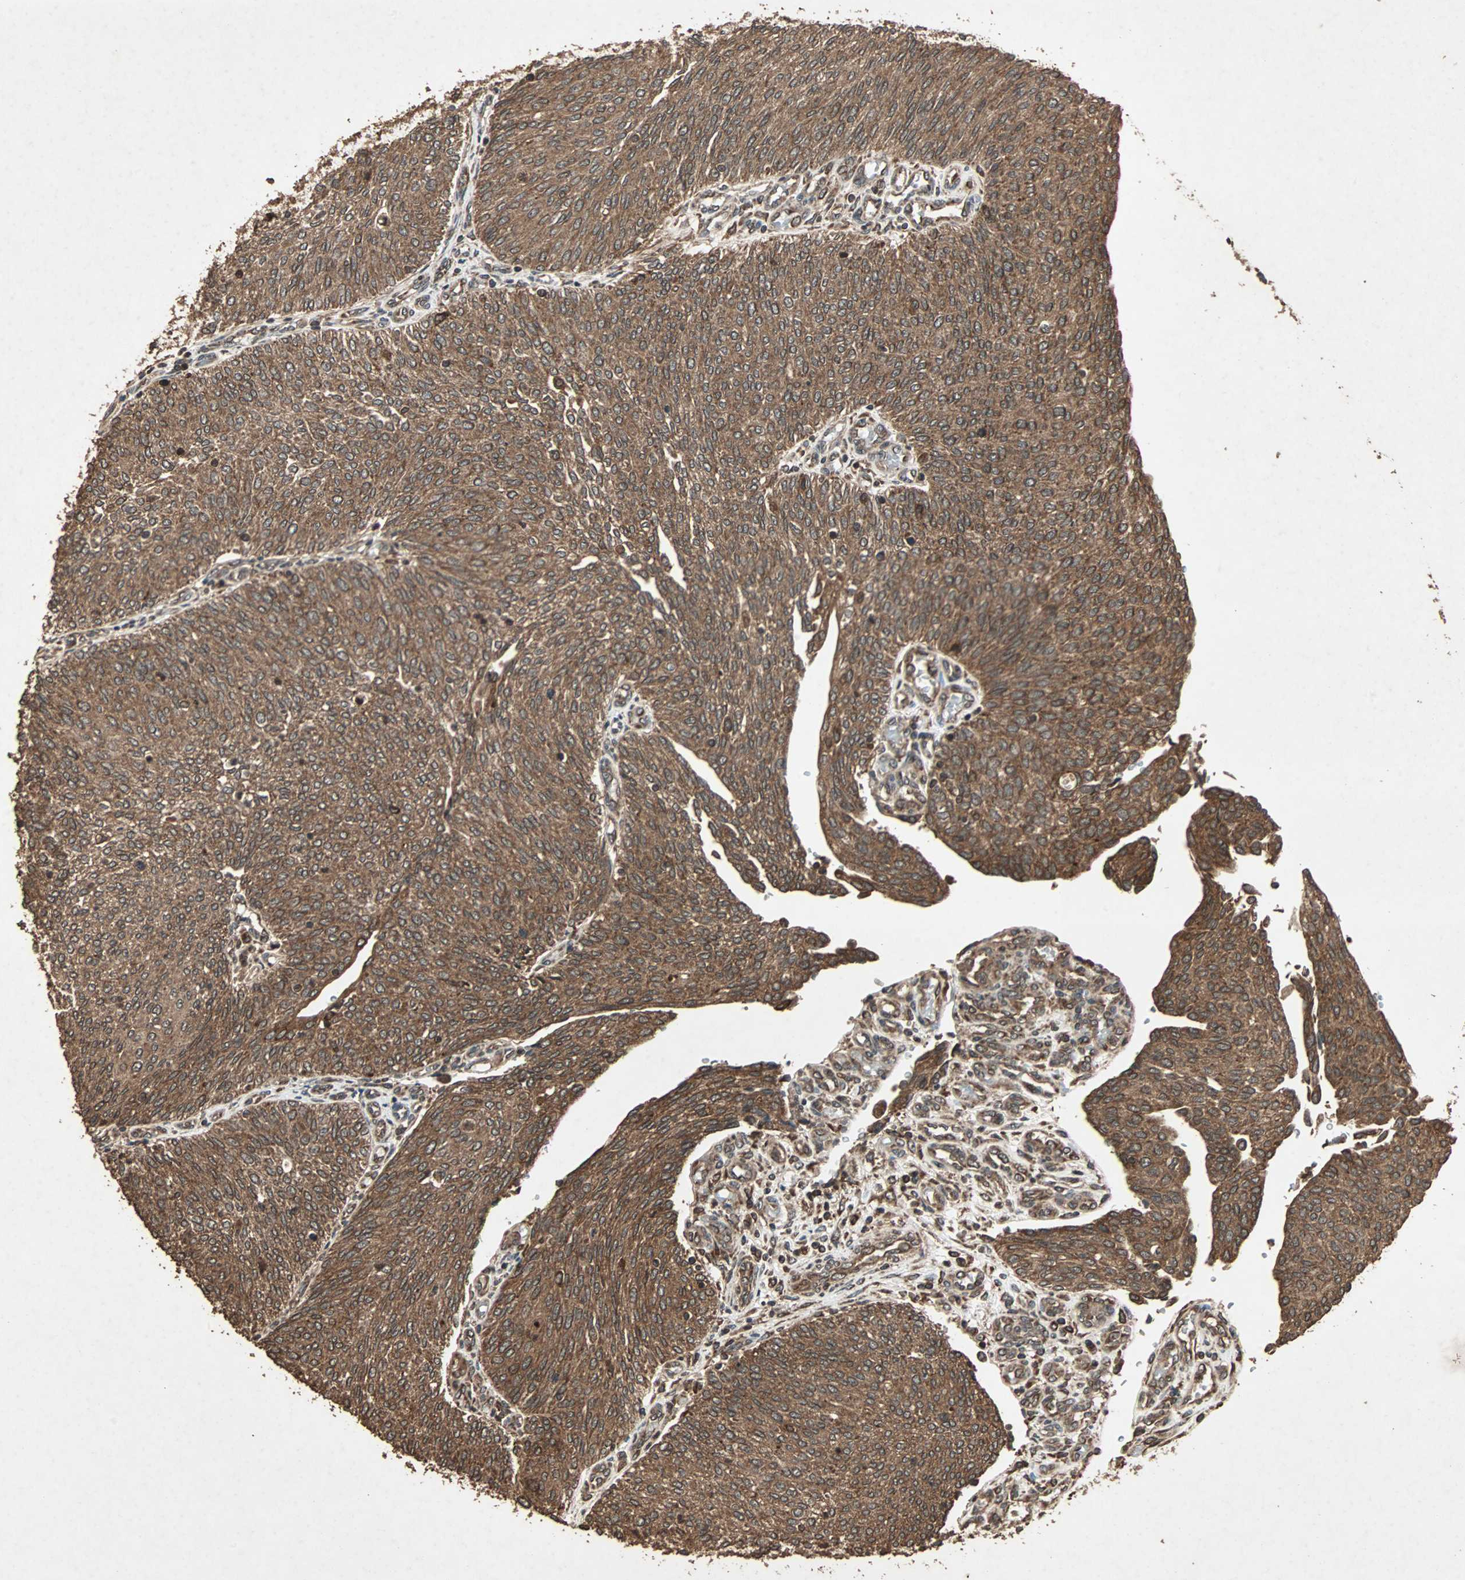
{"staining": {"intensity": "strong", "quantity": ">75%", "location": "cytoplasmic/membranous"}, "tissue": "urothelial cancer", "cell_type": "Tumor cells", "image_type": "cancer", "snomed": [{"axis": "morphology", "description": "Urothelial carcinoma, Low grade"}, {"axis": "topography", "description": "Urinary bladder"}], "caption": "High-magnification brightfield microscopy of urothelial carcinoma (low-grade) stained with DAB (brown) and counterstained with hematoxylin (blue). tumor cells exhibit strong cytoplasmic/membranous staining is appreciated in approximately>75% of cells. The staining was performed using DAB (3,3'-diaminobenzidine) to visualize the protein expression in brown, while the nuclei were stained in blue with hematoxylin (Magnification: 20x).", "gene": "LAMTOR5", "patient": {"sex": "female", "age": 79}}